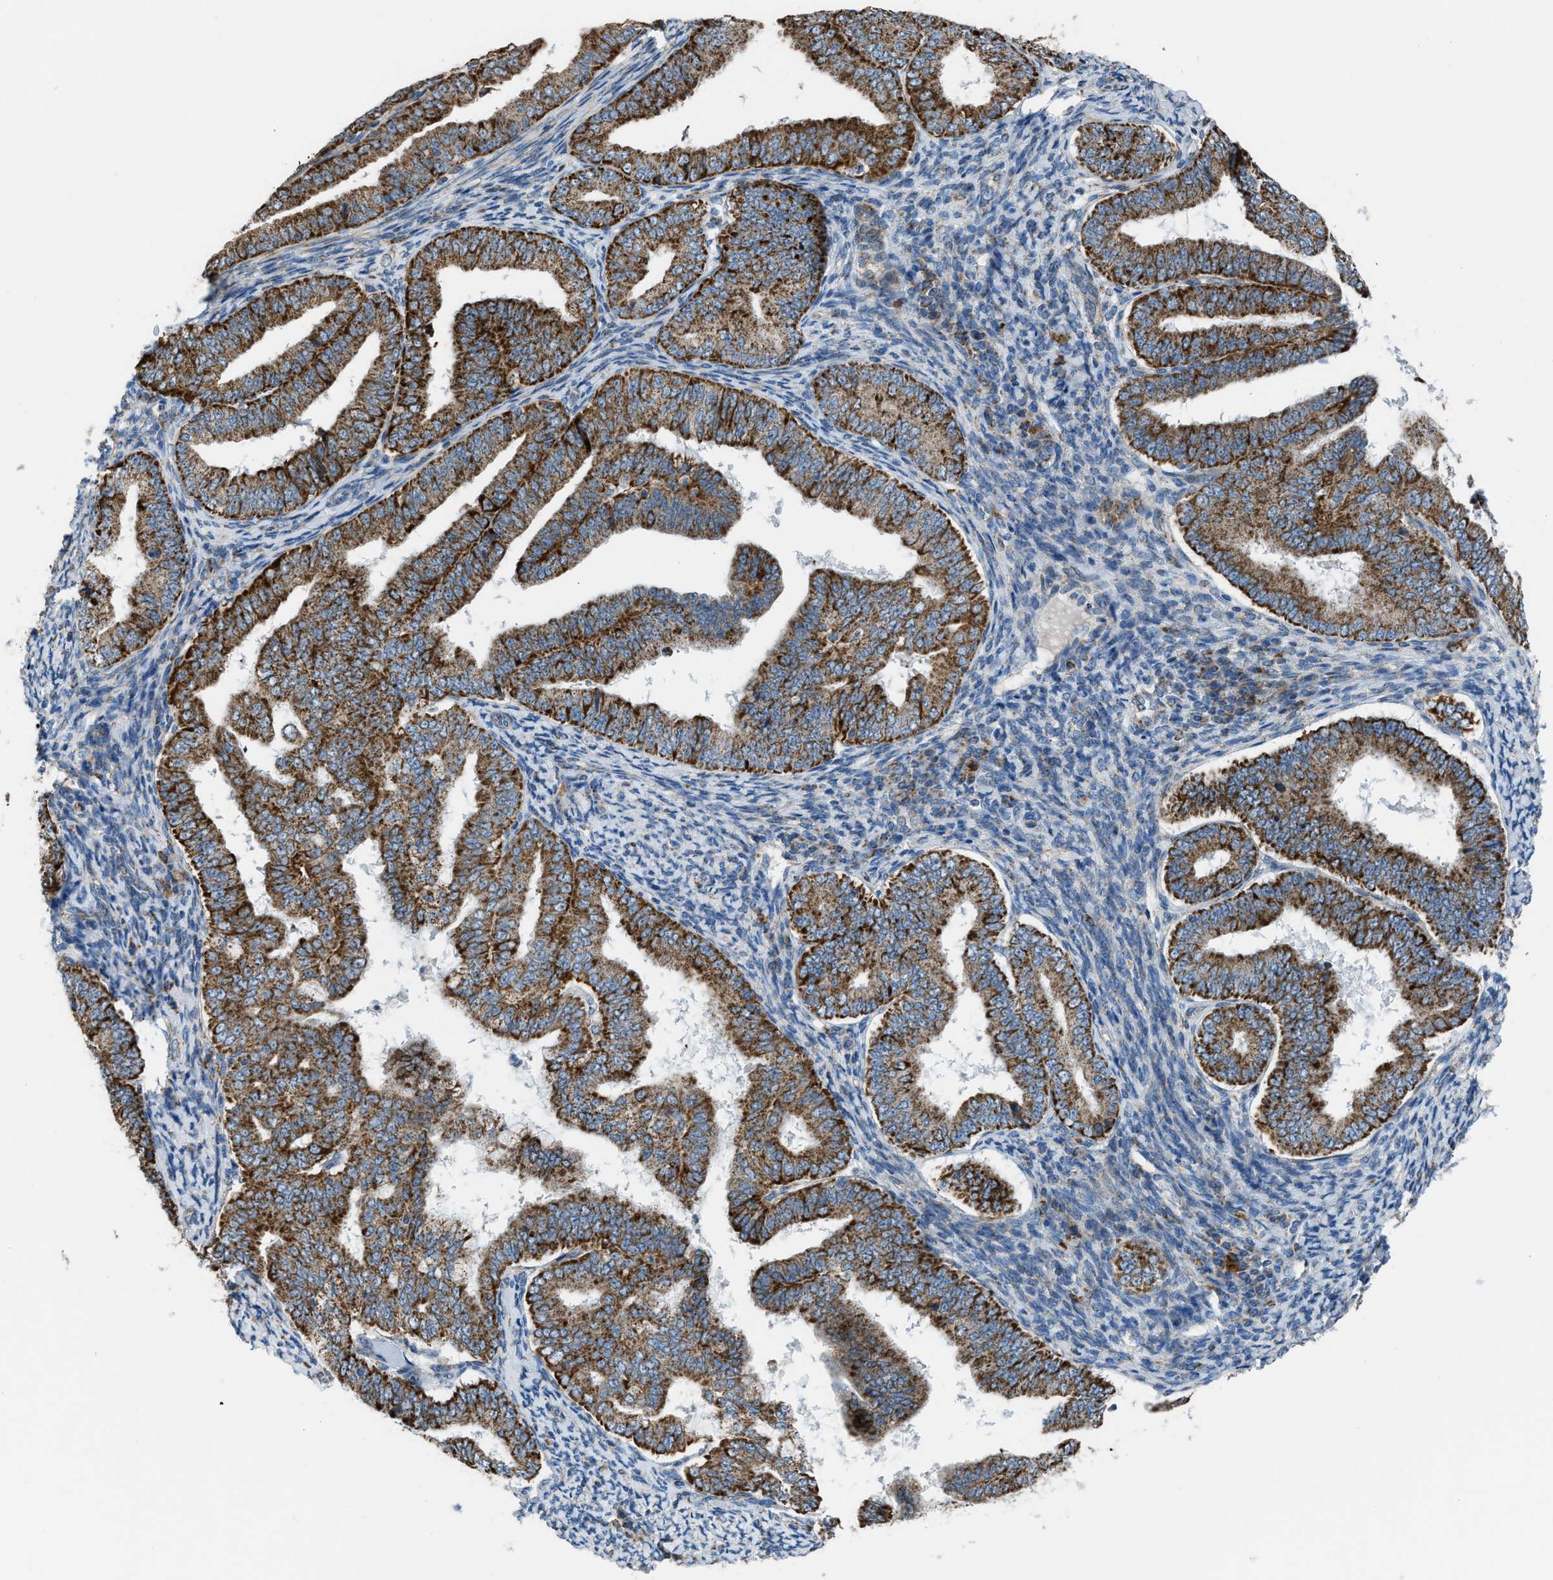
{"staining": {"intensity": "strong", "quantity": ">75%", "location": "cytoplasmic/membranous"}, "tissue": "endometrial cancer", "cell_type": "Tumor cells", "image_type": "cancer", "snomed": [{"axis": "morphology", "description": "Adenocarcinoma, NOS"}, {"axis": "topography", "description": "Endometrium"}], "caption": "Immunohistochemical staining of human endometrial cancer displays high levels of strong cytoplasmic/membranous staining in about >75% of tumor cells.", "gene": "SMIM20", "patient": {"sex": "female", "age": 63}}